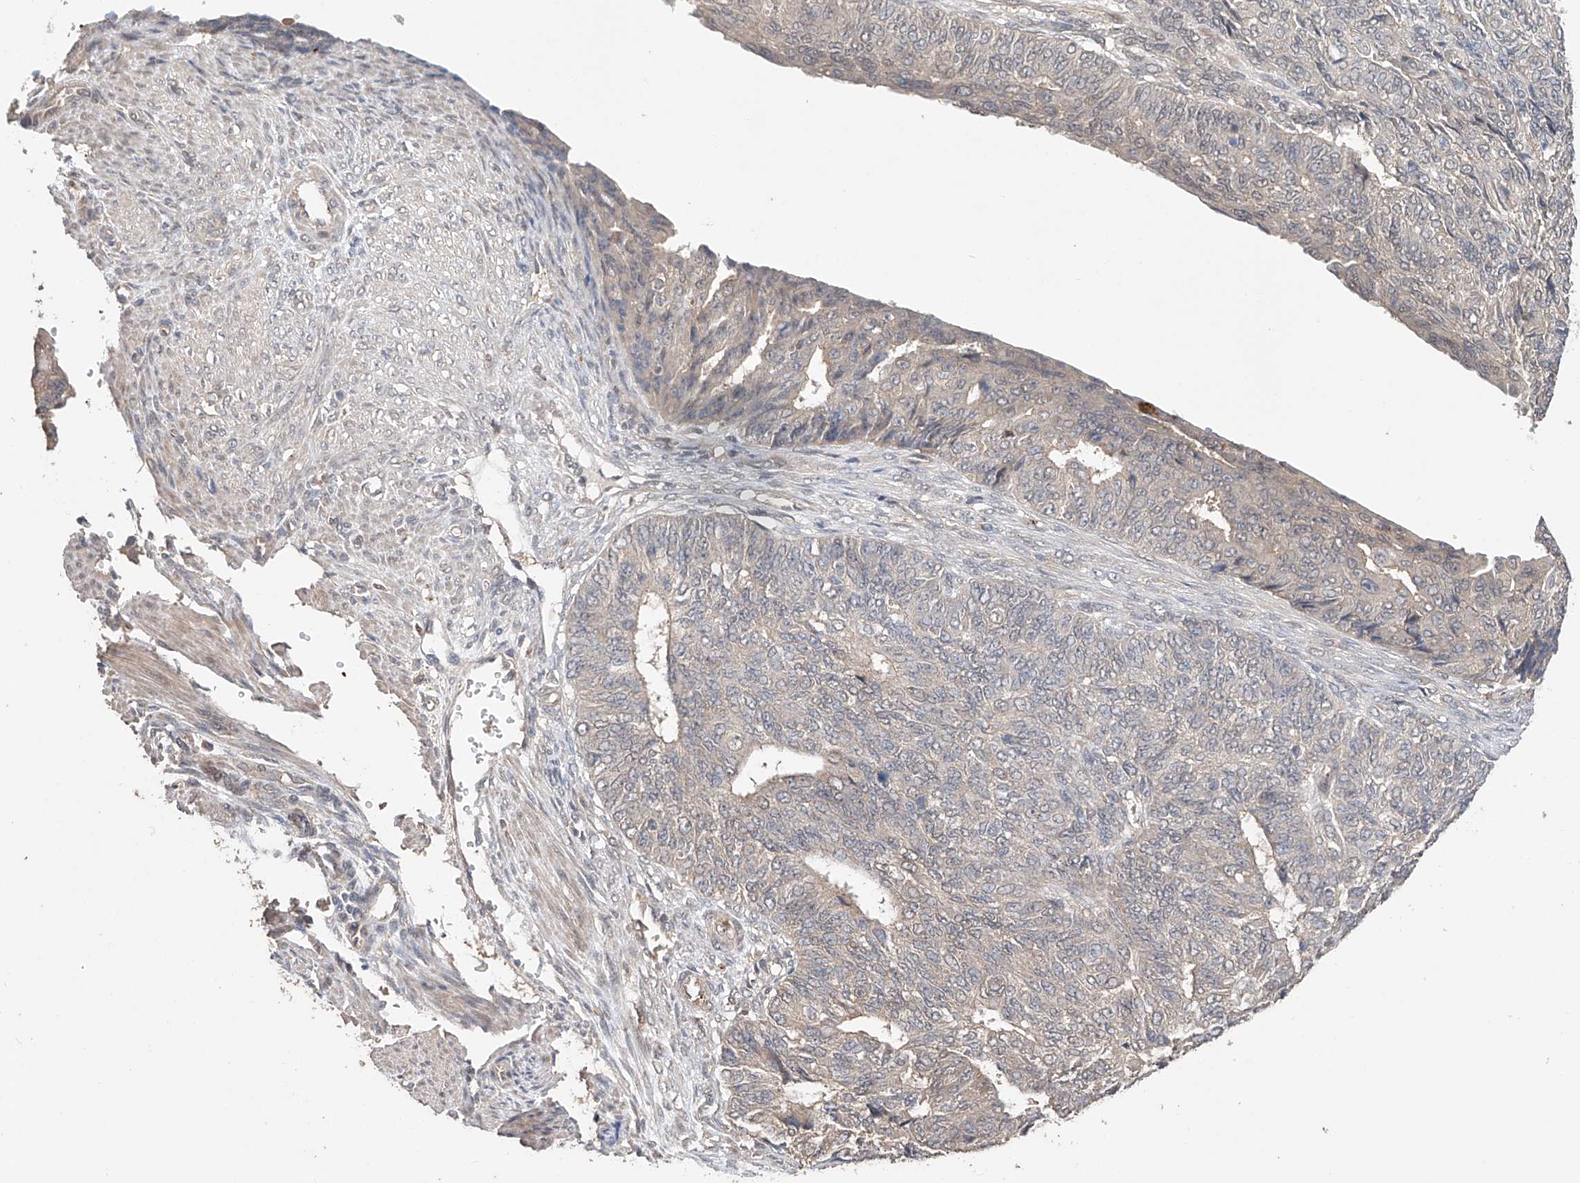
{"staining": {"intensity": "negative", "quantity": "none", "location": "none"}, "tissue": "endometrial cancer", "cell_type": "Tumor cells", "image_type": "cancer", "snomed": [{"axis": "morphology", "description": "Adenocarcinoma, NOS"}, {"axis": "topography", "description": "Endometrium"}], "caption": "Human endometrial cancer (adenocarcinoma) stained for a protein using immunohistochemistry (IHC) demonstrates no staining in tumor cells.", "gene": "ZFHX2", "patient": {"sex": "female", "age": 32}}